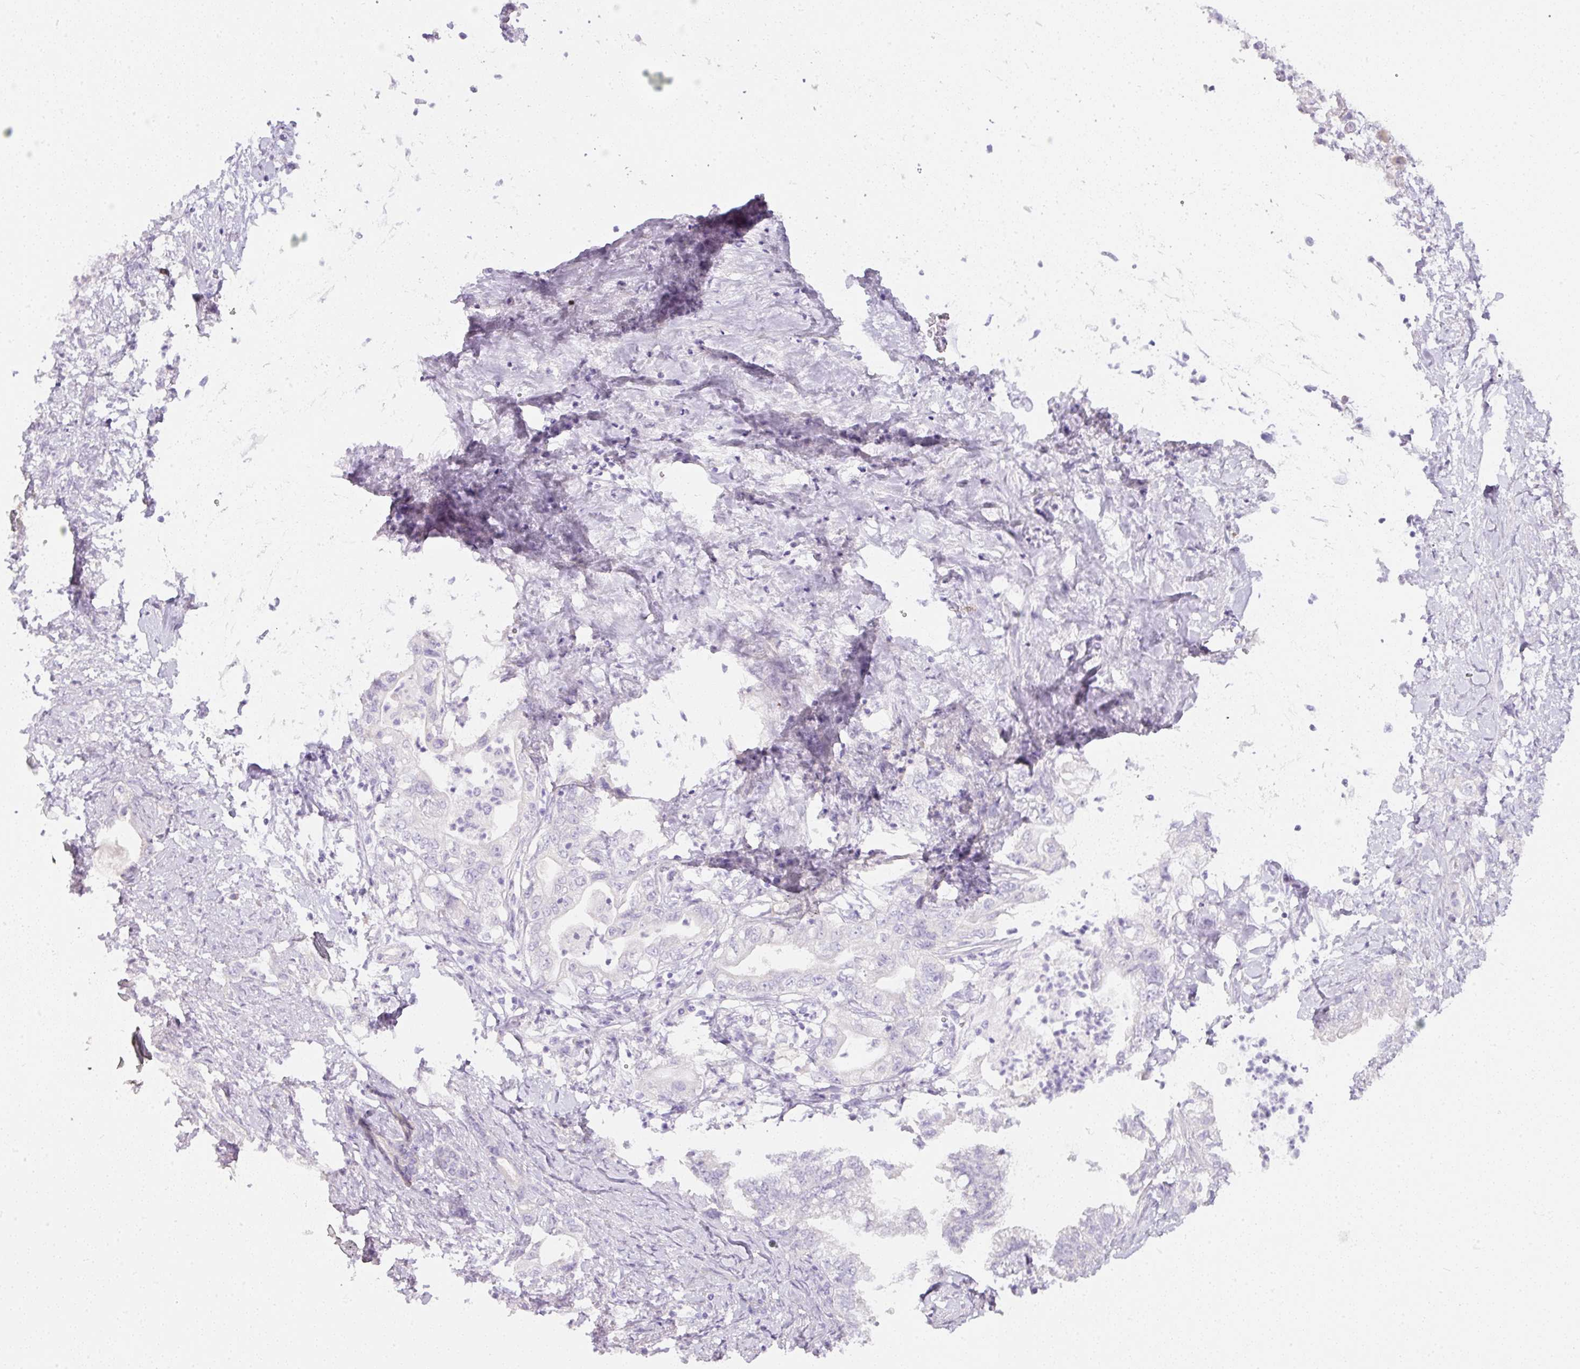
{"staining": {"intensity": "negative", "quantity": "none", "location": "none"}, "tissue": "pancreatic cancer", "cell_type": "Tumor cells", "image_type": "cancer", "snomed": [{"axis": "morphology", "description": "Adenocarcinoma, NOS"}, {"axis": "topography", "description": "Pancreas"}], "caption": "Histopathology image shows no protein positivity in tumor cells of pancreatic cancer (adenocarcinoma) tissue.", "gene": "SLC2A2", "patient": {"sex": "female", "age": 73}}